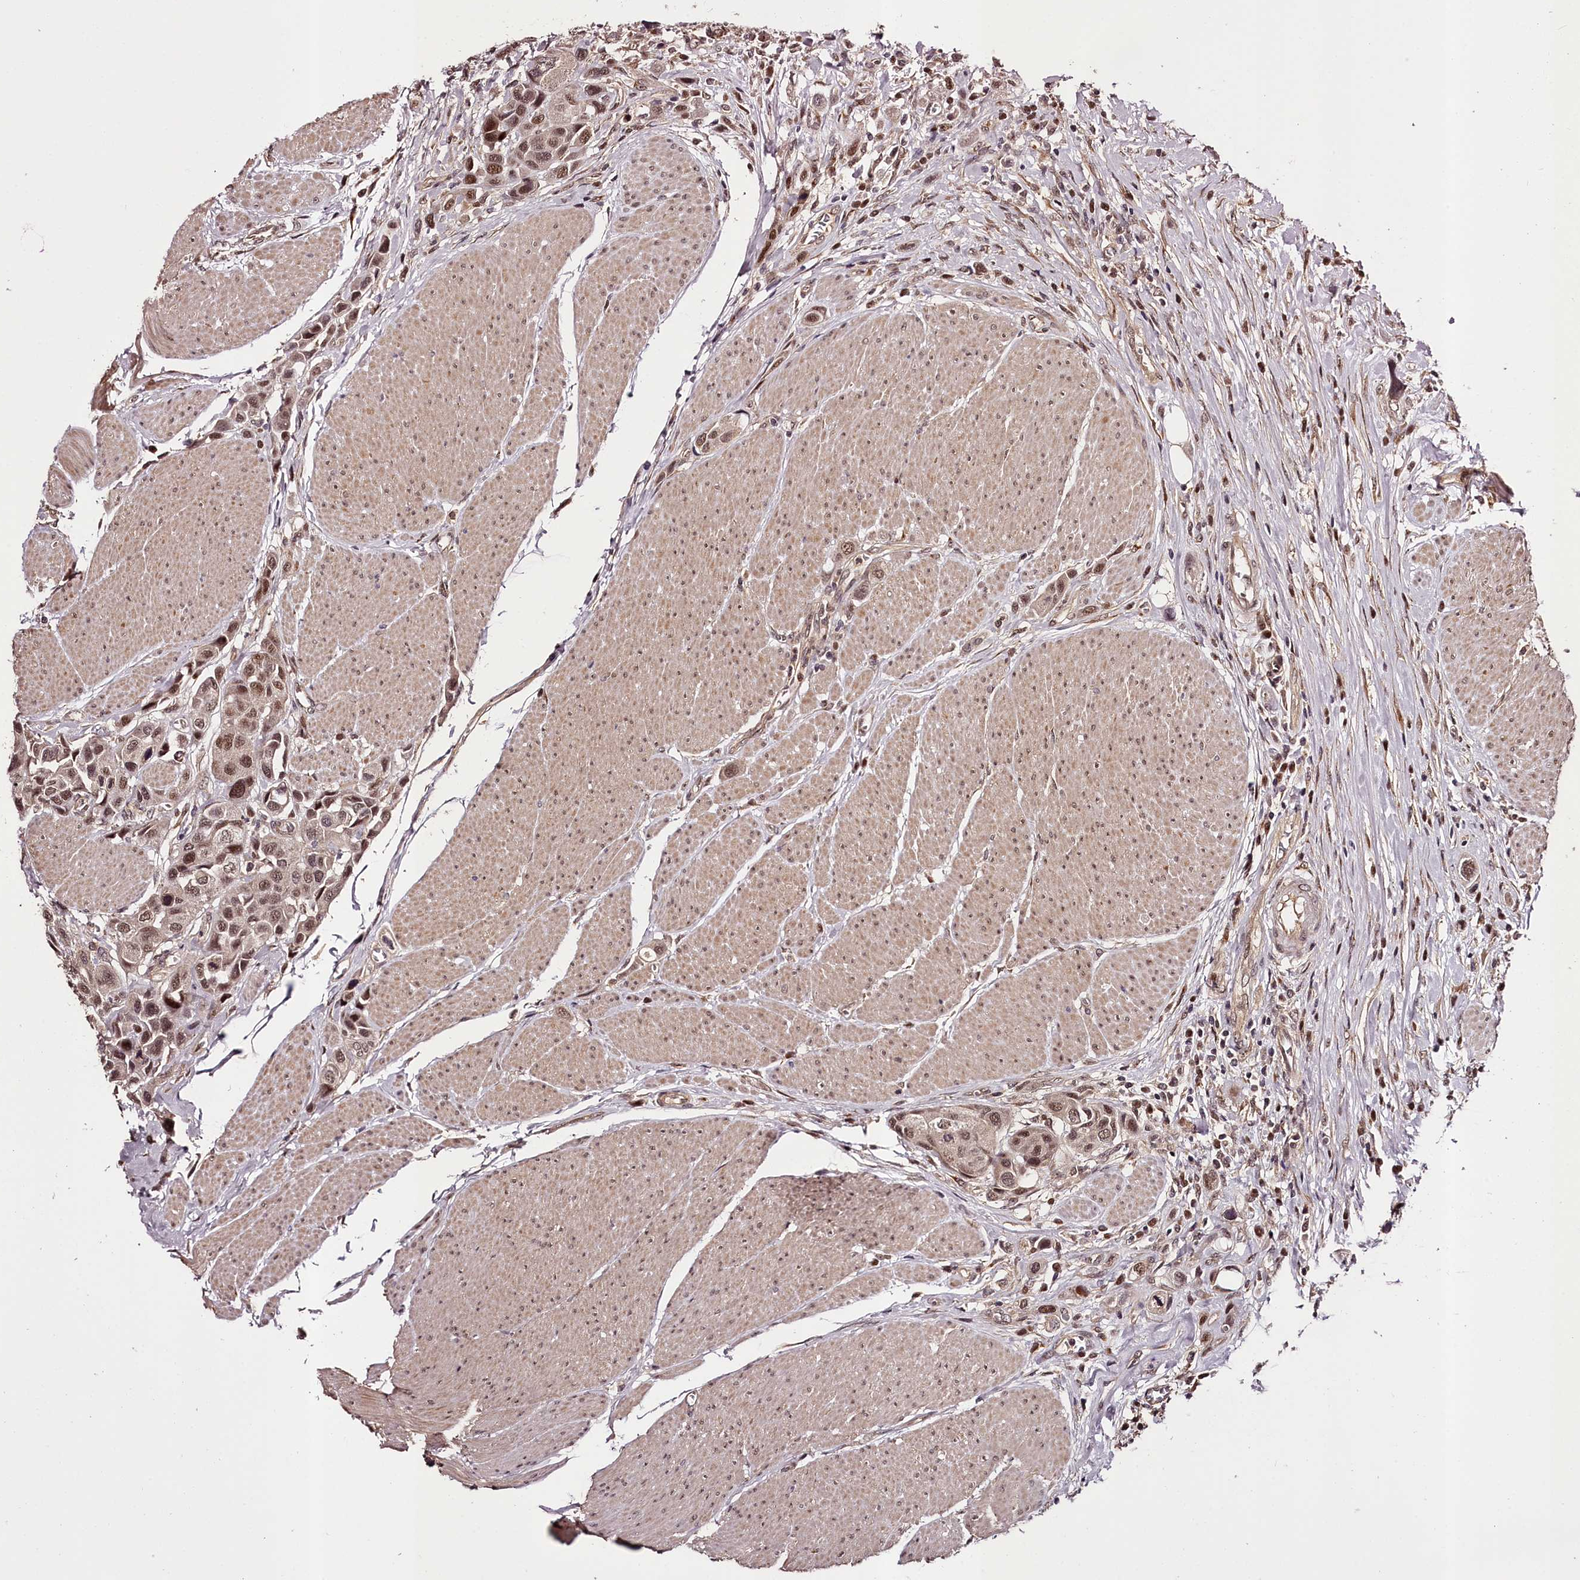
{"staining": {"intensity": "moderate", "quantity": ">75%", "location": "nuclear"}, "tissue": "urothelial cancer", "cell_type": "Tumor cells", "image_type": "cancer", "snomed": [{"axis": "morphology", "description": "Urothelial carcinoma, High grade"}, {"axis": "topography", "description": "Urinary bladder"}], "caption": "IHC staining of urothelial cancer, which reveals medium levels of moderate nuclear positivity in approximately >75% of tumor cells indicating moderate nuclear protein staining. The staining was performed using DAB (brown) for protein detection and nuclei were counterstained in hematoxylin (blue).", "gene": "MAML3", "patient": {"sex": "male", "age": 50}}